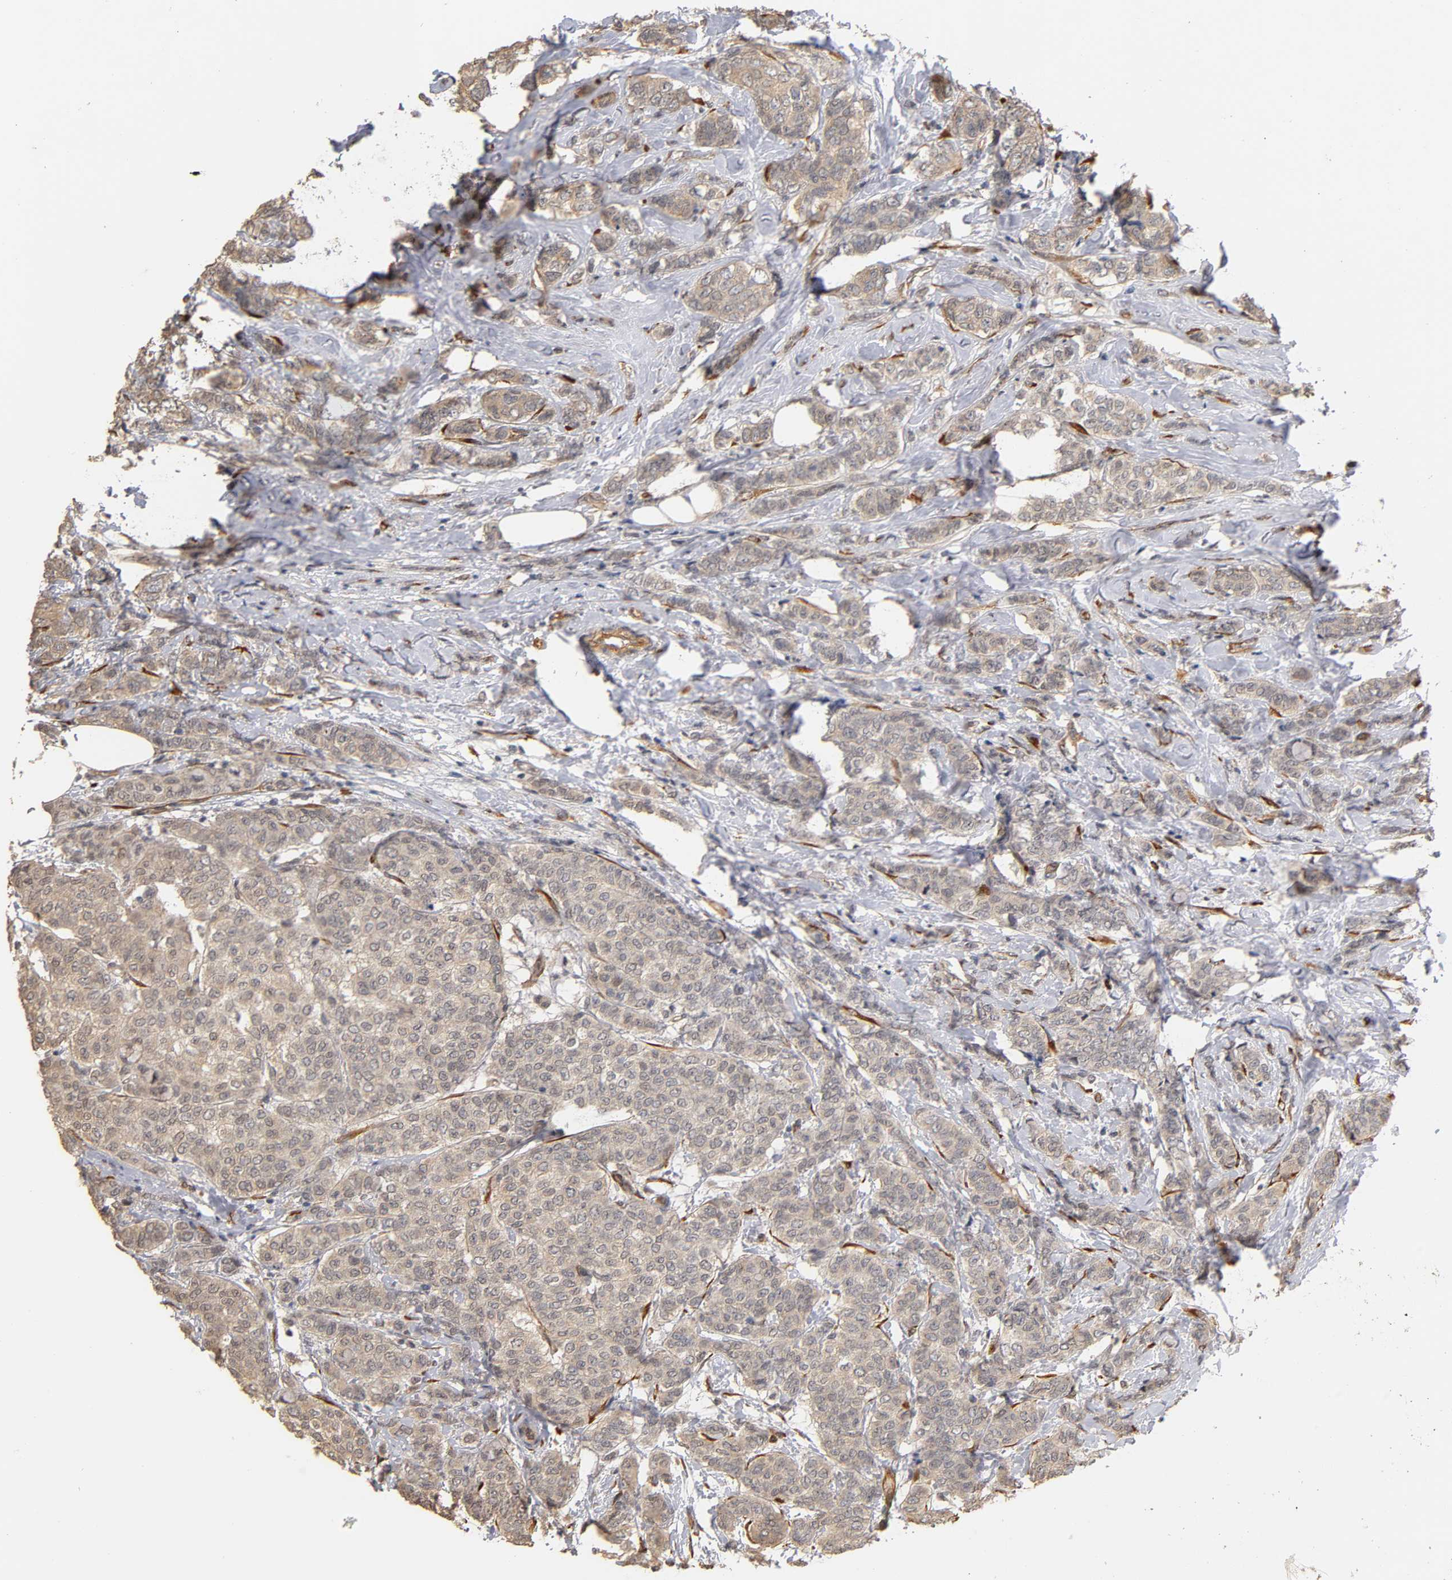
{"staining": {"intensity": "weak", "quantity": ">75%", "location": "cytoplasmic/membranous"}, "tissue": "breast cancer", "cell_type": "Tumor cells", "image_type": "cancer", "snomed": [{"axis": "morphology", "description": "Lobular carcinoma"}, {"axis": "topography", "description": "Breast"}], "caption": "Human breast cancer stained with a protein marker displays weak staining in tumor cells.", "gene": "LAMB1", "patient": {"sex": "female", "age": 60}}